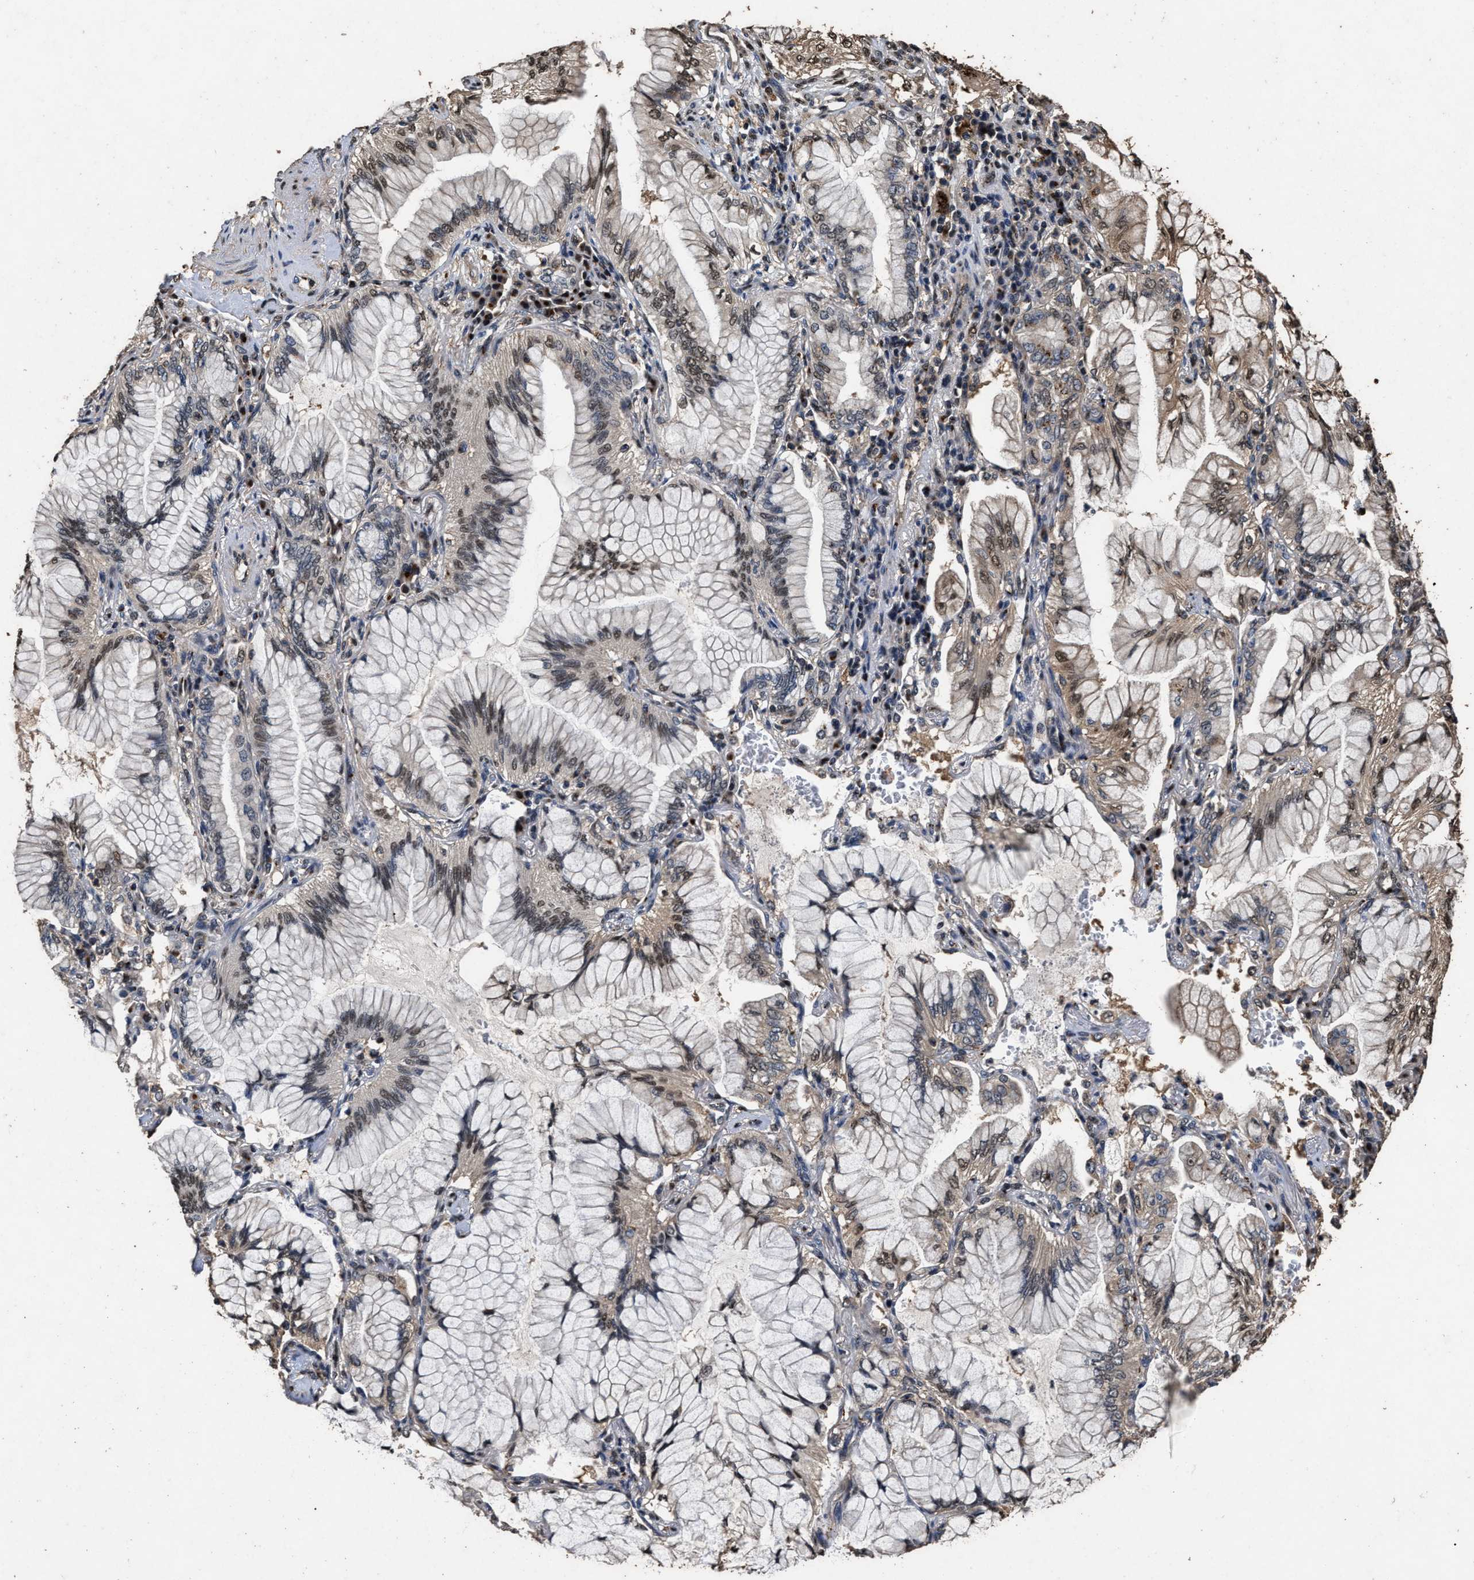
{"staining": {"intensity": "weak", "quantity": ">75%", "location": "cytoplasmic/membranous,nuclear"}, "tissue": "lung cancer", "cell_type": "Tumor cells", "image_type": "cancer", "snomed": [{"axis": "morphology", "description": "Adenocarcinoma, NOS"}, {"axis": "topography", "description": "Lung"}], "caption": "Lung cancer (adenocarcinoma) tissue reveals weak cytoplasmic/membranous and nuclear expression in approximately >75% of tumor cells", "gene": "TPST2", "patient": {"sex": "female", "age": 70}}